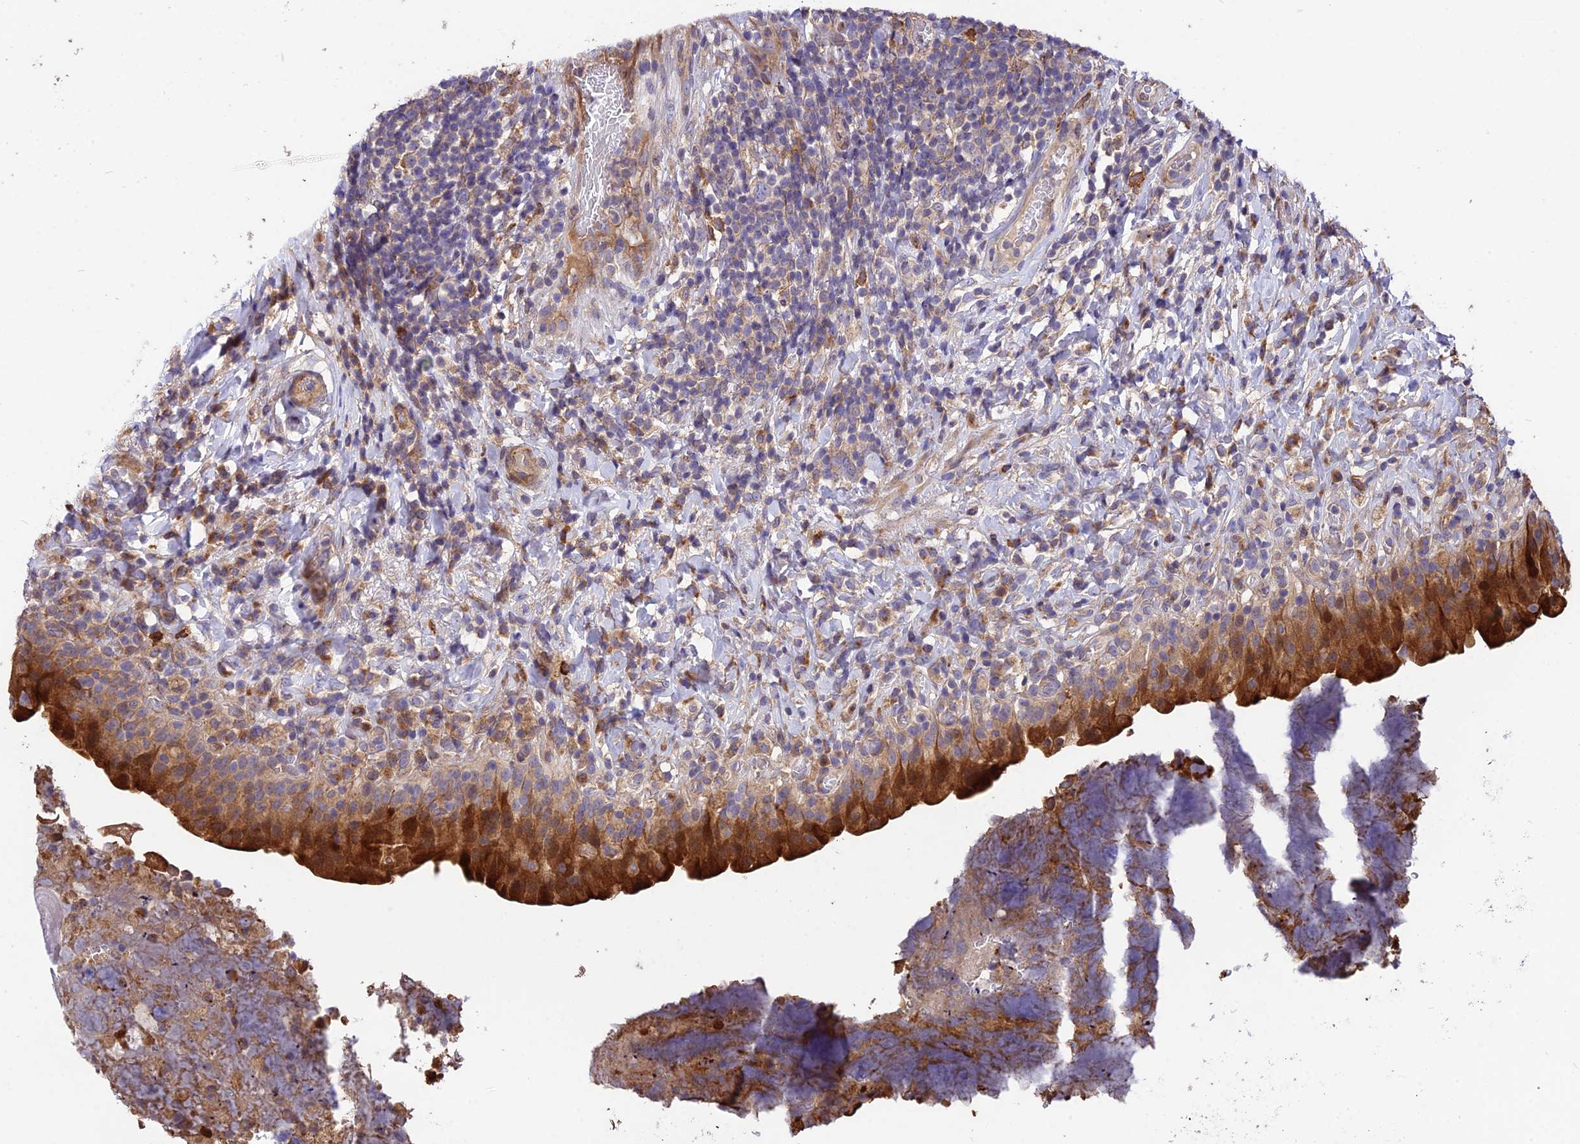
{"staining": {"intensity": "strong", "quantity": "25%-75%", "location": "cytoplasmic/membranous"}, "tissue": "urinary bladder", "cell_type": "Urothelial cells", "image_type": "normal", "snomed": [{"axis": "morphology", "description": "Normal tissue, NOS"}, {"axis": "morphology", "description": "Inflammation, NOS"}, {"axis": "topography", "description": "Urinary bladder"}], "caption": "Brown immunohistochemical staining in normal urinary bladder displays strong cytoplasmic/membranous staining in approximately 25%-75% of urothelial cells.", "gene": "ROCK1", "patient": {"sex": "male", "age": 64}}